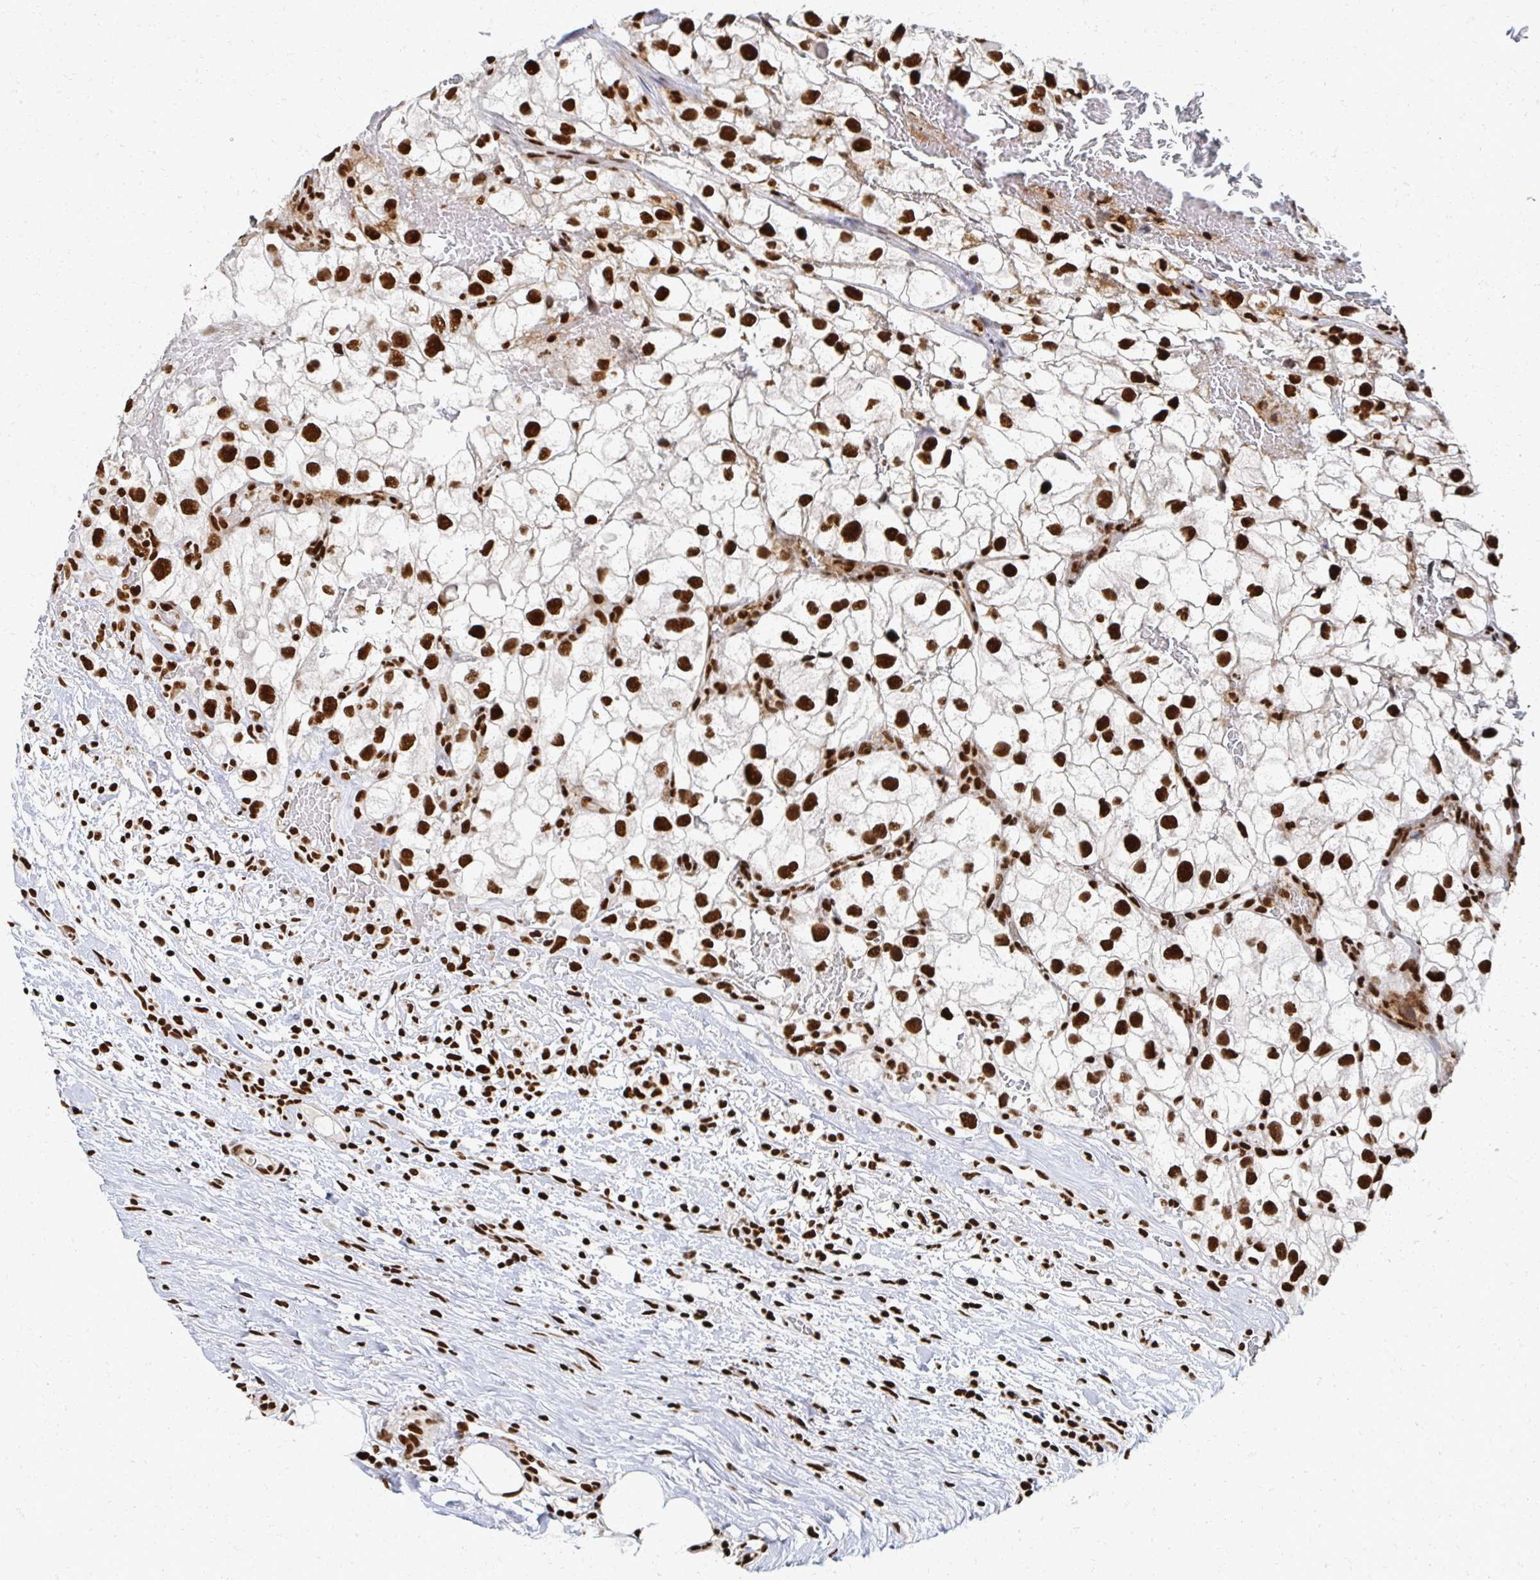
{"staining": {"intensity": "strong", "quantity": ">75%", "location": "nuclear"}, "tissue": "renal cancer", "cell_type": "Tumor cells", "image_type": "cancer", "snomed": [{"axis": "morphology", "description": "Adenocarcinoma, NOS"}, {"axis": "topography", "description": "Kidney"}], "caption": "Protein staining of adenocarcinoma (renal) tissue exhibits strong nuclear positivity in approximately >75% of tumor cells.", "gene": "RBBP7", "patient": {"sex": "male", "age": 59}}